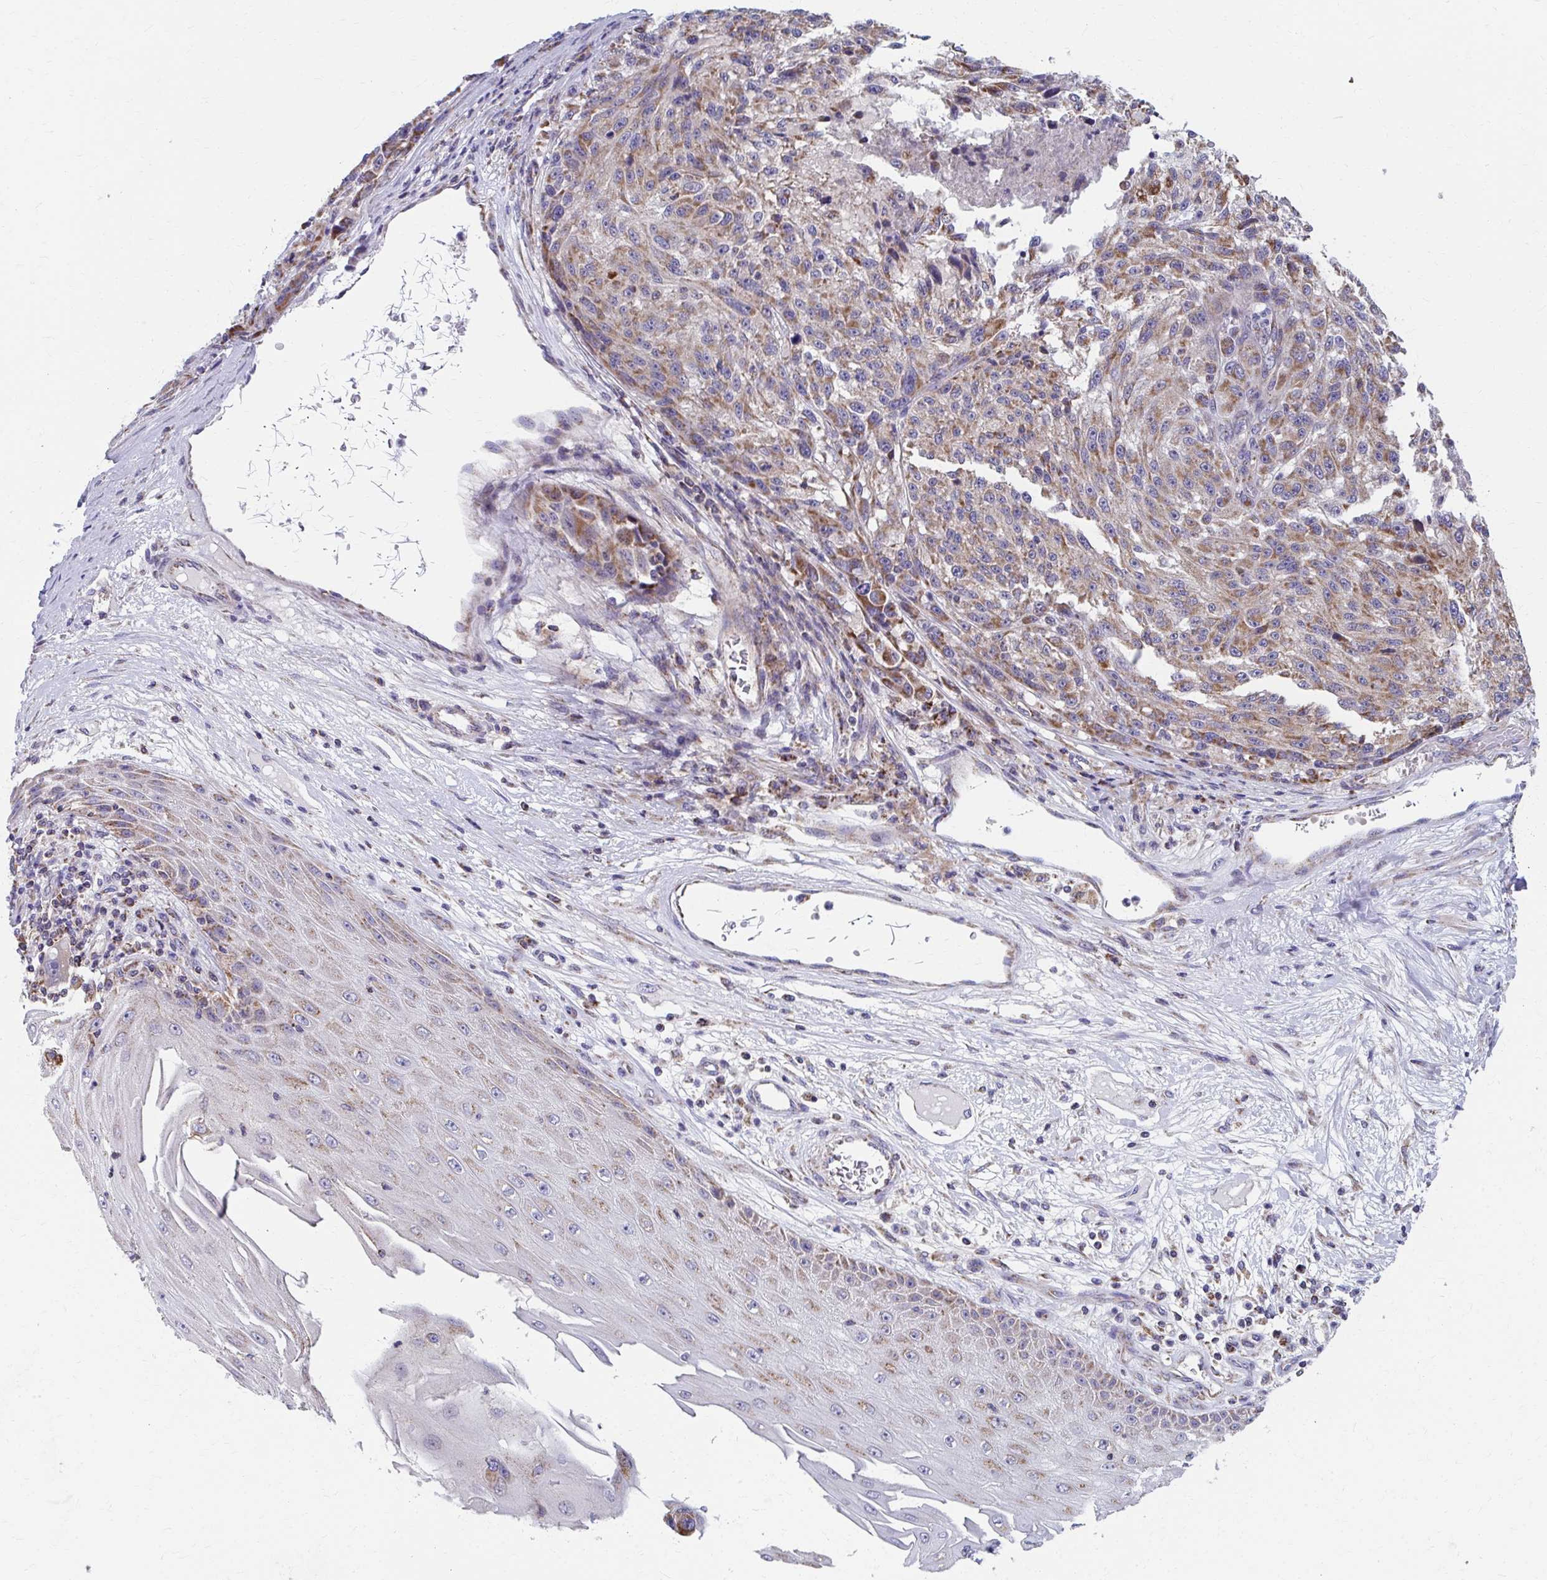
{"staining": {"intensity": "moderate", "quantity": "25%-75%", "location": "cytoplasmic/membranous"}, "tissue": "melanoma", "cell_type": "Tumor cells", "image_type": "cancer", "snomed": [{"axis": "morphology", "description": "Malignant melanoma, NOS"}, {"axis": "topography", "description": "Skin"}], "caption": "Human melanoma stained for a protein (brown) shows moderate cytoplasmic/membranous positive staining in approximately 25%-75% of tumor cells.", "gene": "RCC1L", "patient": {"sex": "male", "age": 53}}